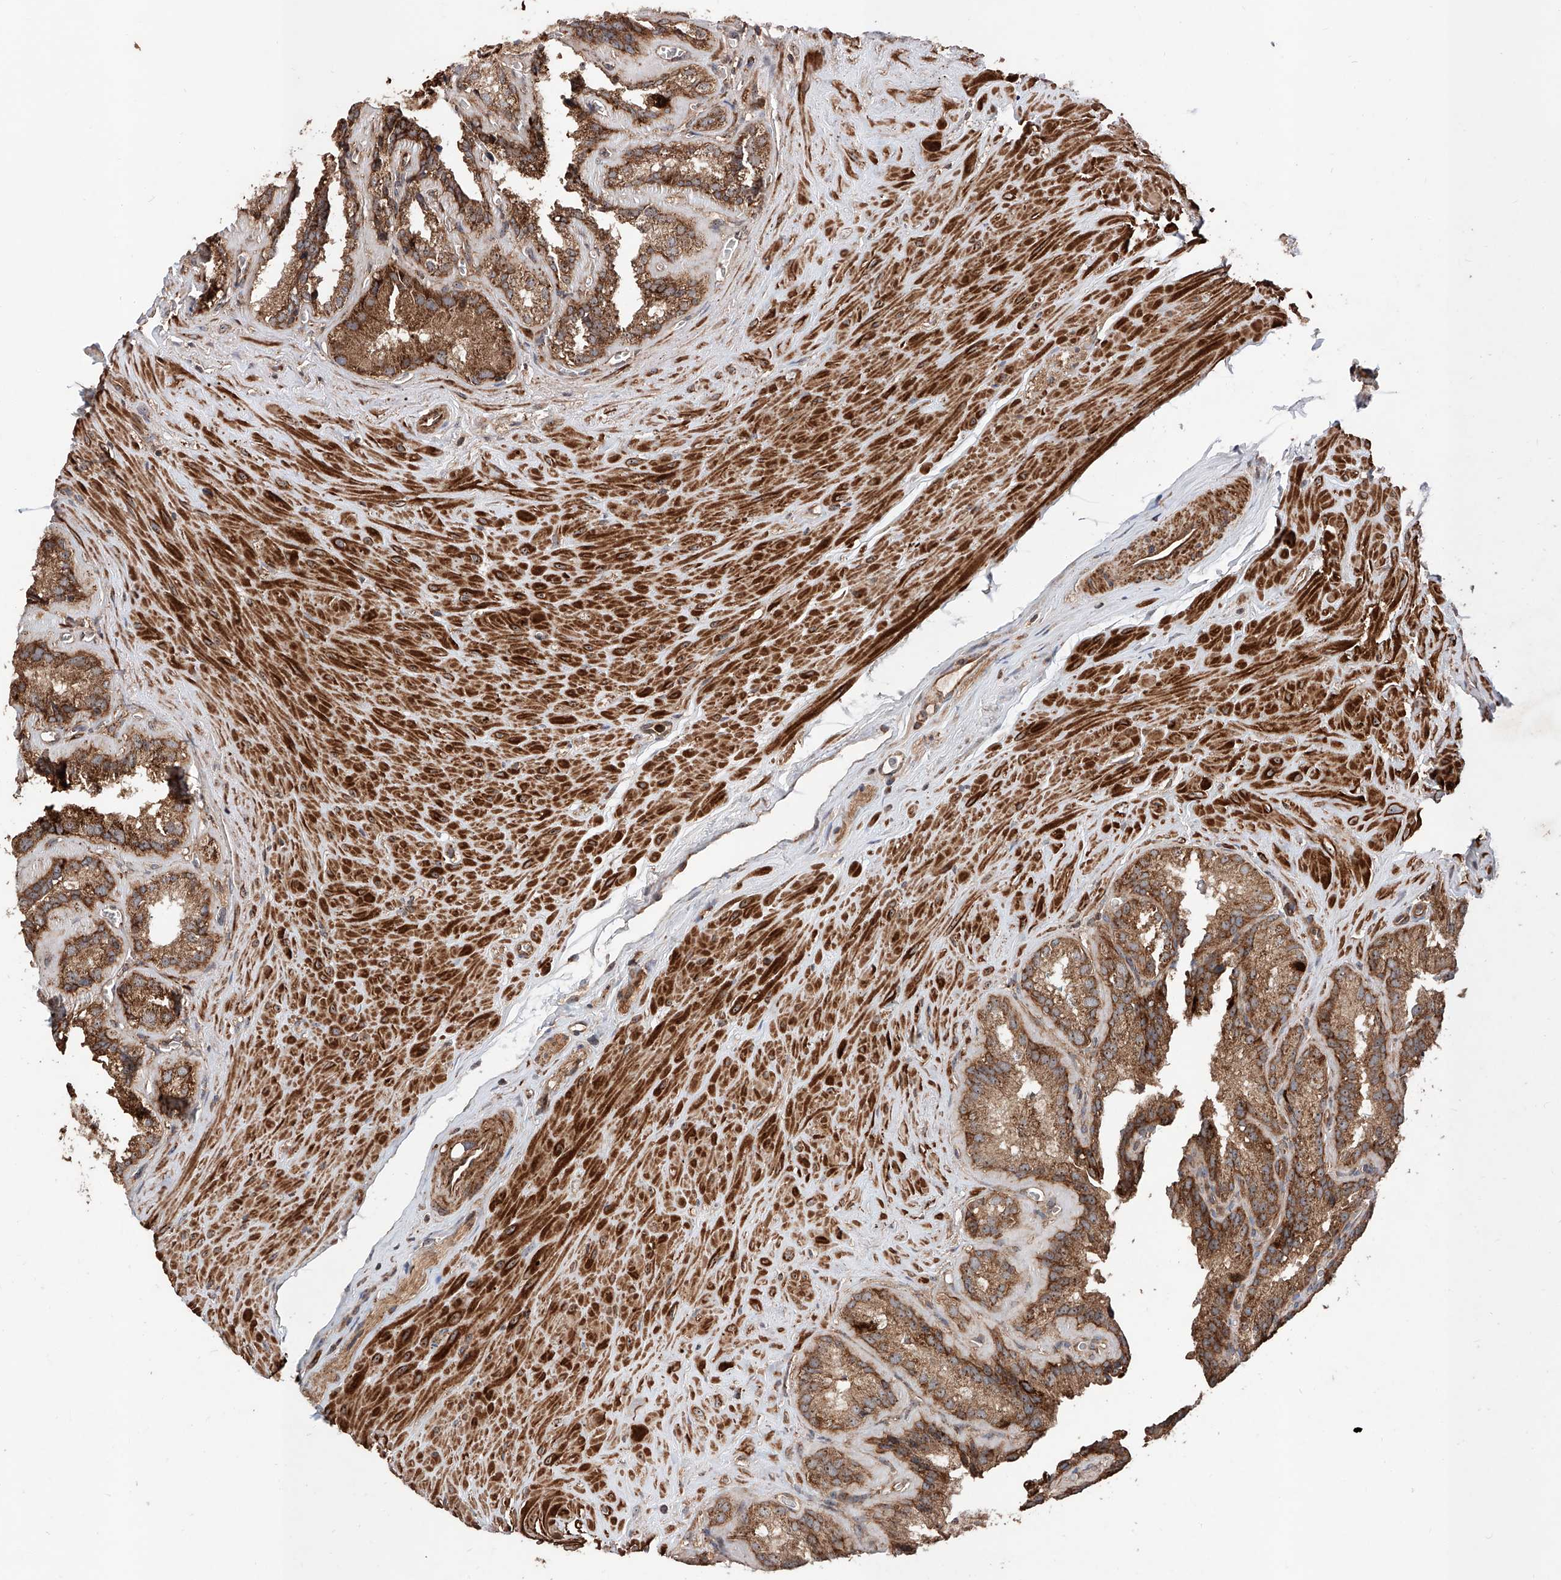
{"staining": {"intensity": "strong", "quantity": ">75%", "location": "cytoplasmic/membranous"}, "tissue": "seminal vesicle", "cell_type": "Glandular cells", "image_type": "normal", "snomed": [{"axis": "morphology", "description": "Normal tissue, NOS"}, {"axis": "topography", "description": "Prostate"}, {"axis": "topography", "description": "Seminal veicle"}], "caption": "DAB immunohistochemical staining of unremarkable human seminal vesicle reveals strong cytoplasmic/membranous protein staining in about >75% of glandular cells.", "gene": "PISD", "patient": {"sex": "male", "age": 59}}